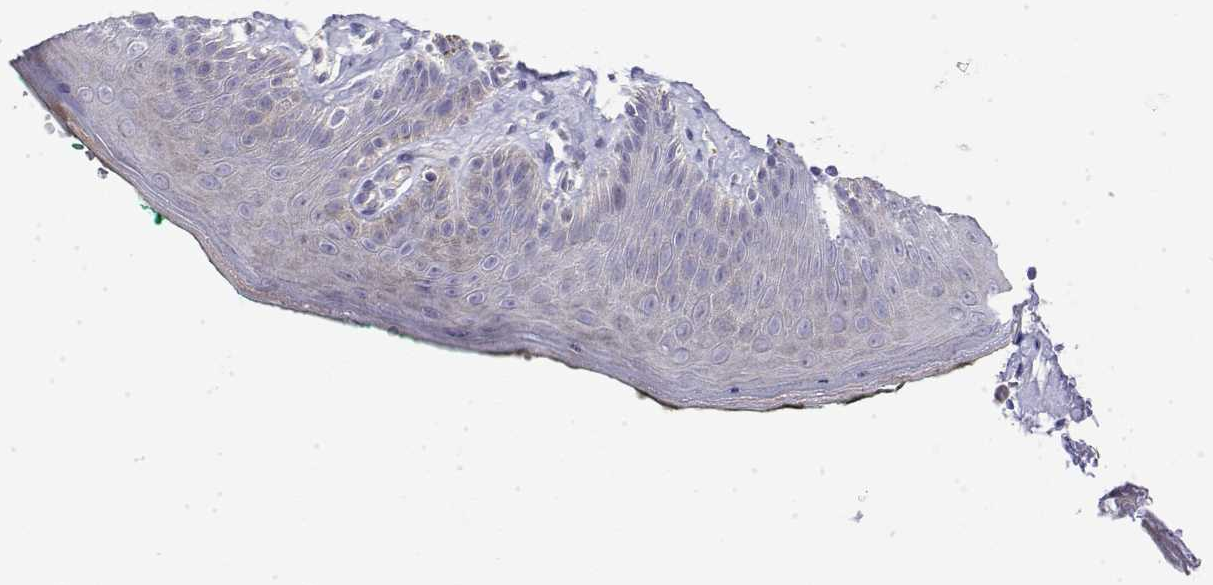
{"staining": {"intensity": "negative", "quantity": "none", "location": "none"}, "tissue": "skin", "cell_type": "Epidermal cells", "image_type": "normal", "snomed": [{"axis": "morphology", "description": "Normal tissue, NOS"}, {"axis": "topography", "description": "Vulva"}, {"axis": "topography", "description": "Peripheral nerve tissue"}], "caption": "Immunohistochemical staining of benign skin exhibits no significant positivity in epidermal cells.", "gene": "GGACT", "patient": {"sex": "female", "age": 66}}